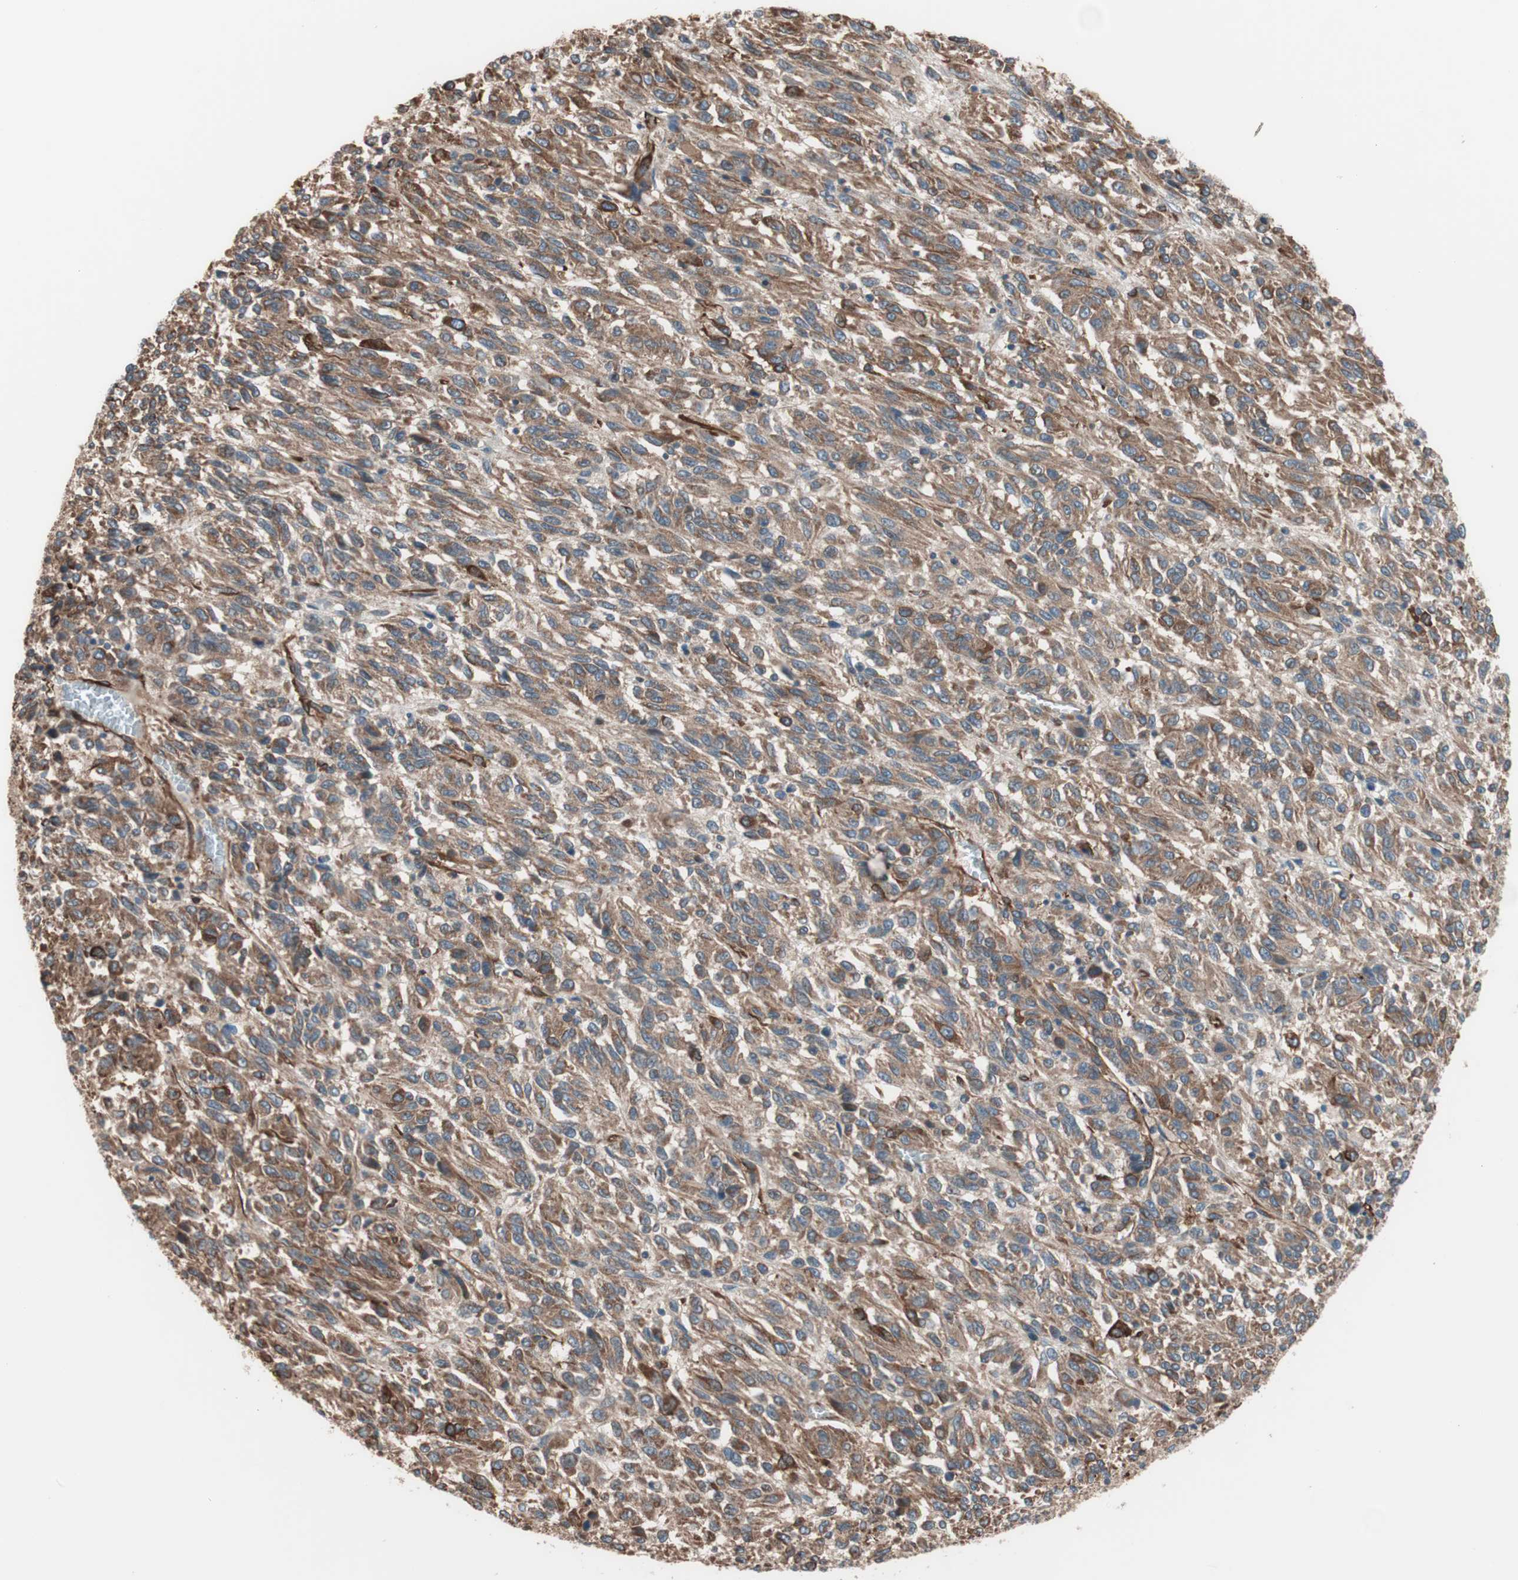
{"staining": {"intensity": "moderate", "quantity": ">75%", "location": "cytoplasmic/membranous"}, "tissue": "melanoma", "cell_type": "Tumor cells", "image_type": "cancer", "snomed": [{"axis": "morphology", "description": "Malignant melanoma, Metastatic site"}, {"axis": "topography", "description": "Lung"}], "caption": "Human malignant melanoma (metastatic site) stained for a protein (brown) displays moderate cytoplasmic/membranous positive staining in about >75% of tumor cells.", "gene": "GPSM2", "patient": {"sex": "male", "age": 64}}